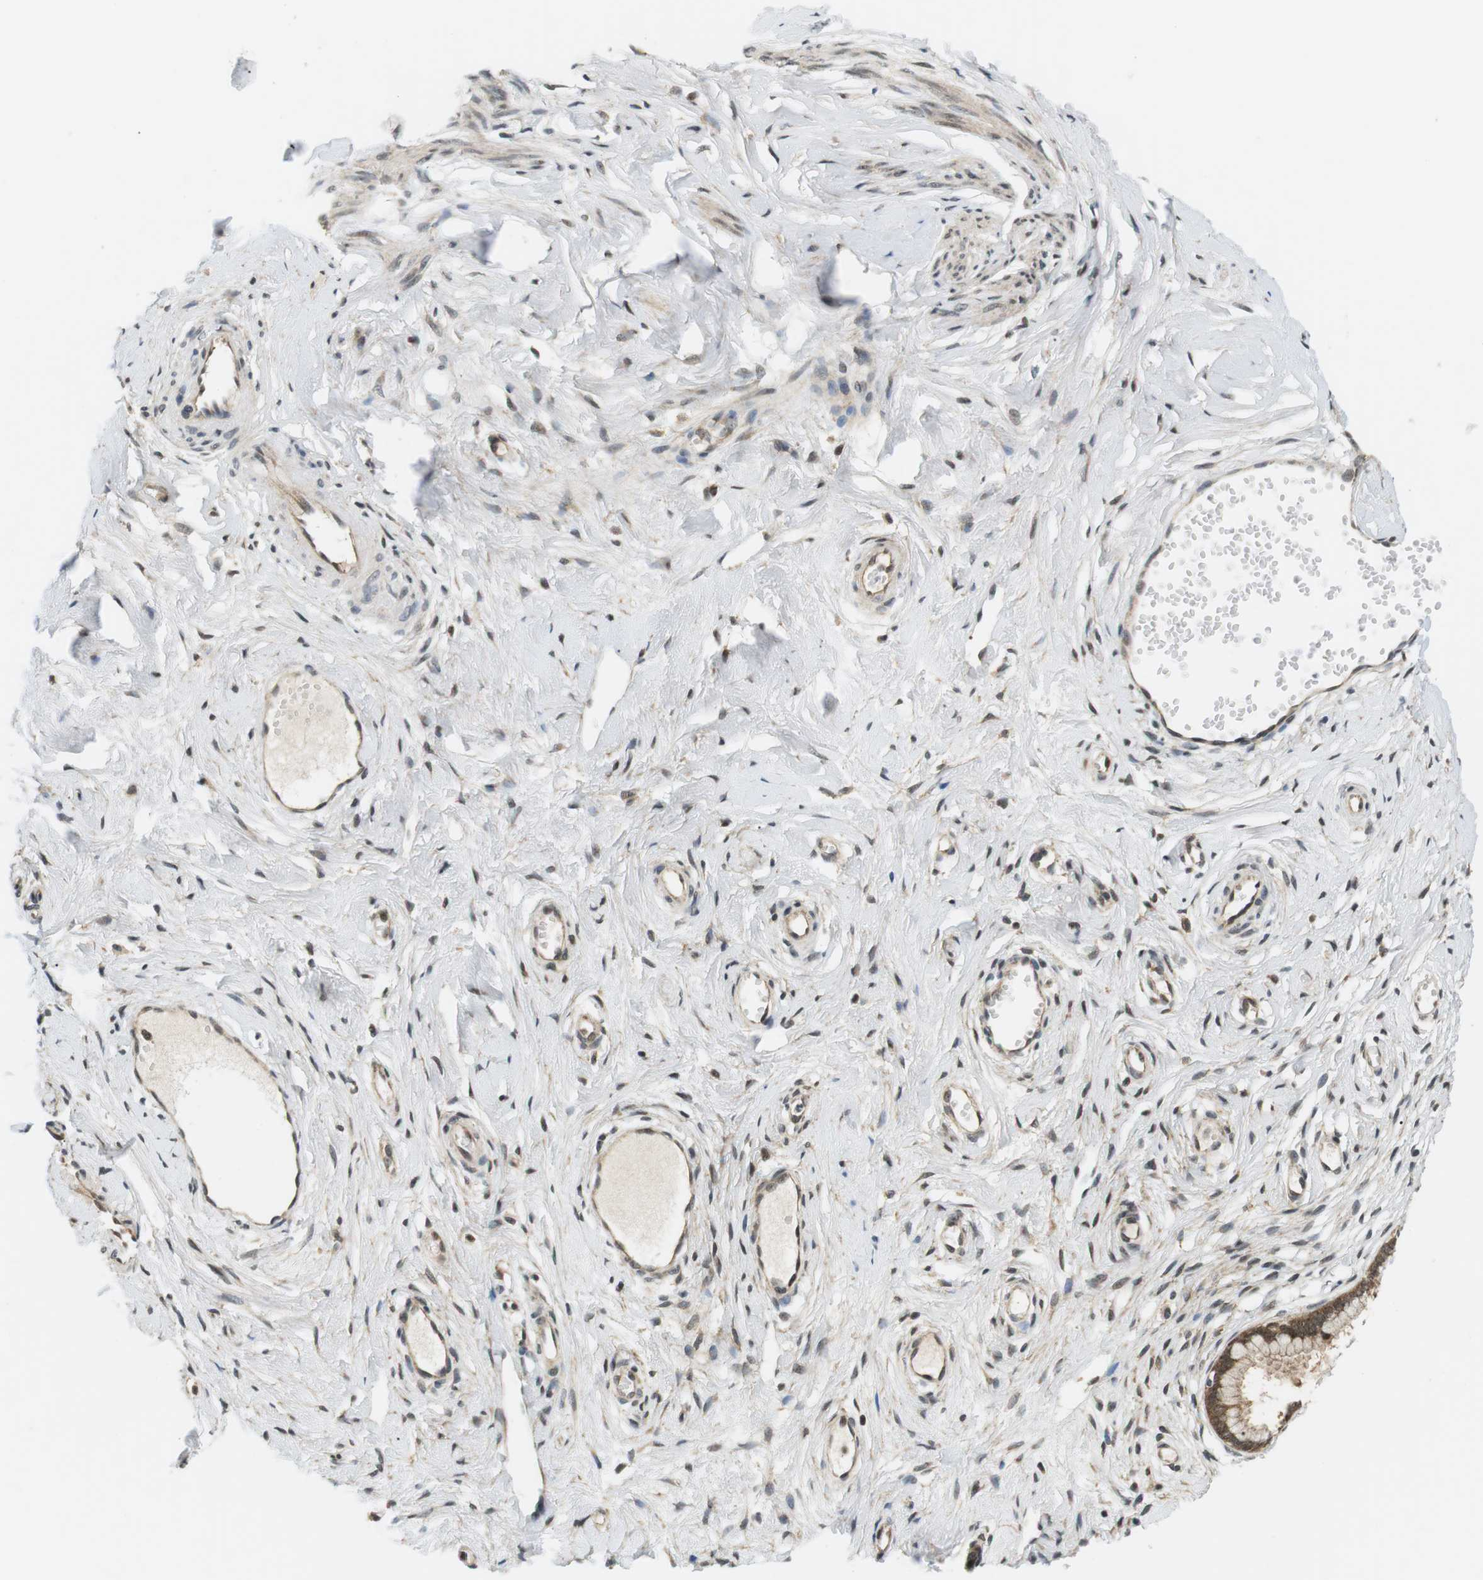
{"staining": {"intensity": "moderate", "quantity": ">75%", "location": "cytoplasmic/membranous"}, "tissue": "cervix", "cell_type": "Glandular cells", "image_type": "normal", "snomed": [{"axis": "morphology", "description": "Normal tissue, NOS"}, {"axis": "topography", "description": "Cervix"}], "caption": "IHC staining of unremarkable cervix, which reveals medium levels of moderate cytoplasmic/membranous positivity in about >75% of glandular cells indicating moderate cytoplasmic/membranous protein staining. The staining was performed using DAB (brown) for protein detection and nuclei were counterstained in hematoxylin (blue).", "gene": "CSNK2B", "patient": {"sex": "female", "age": 65}}